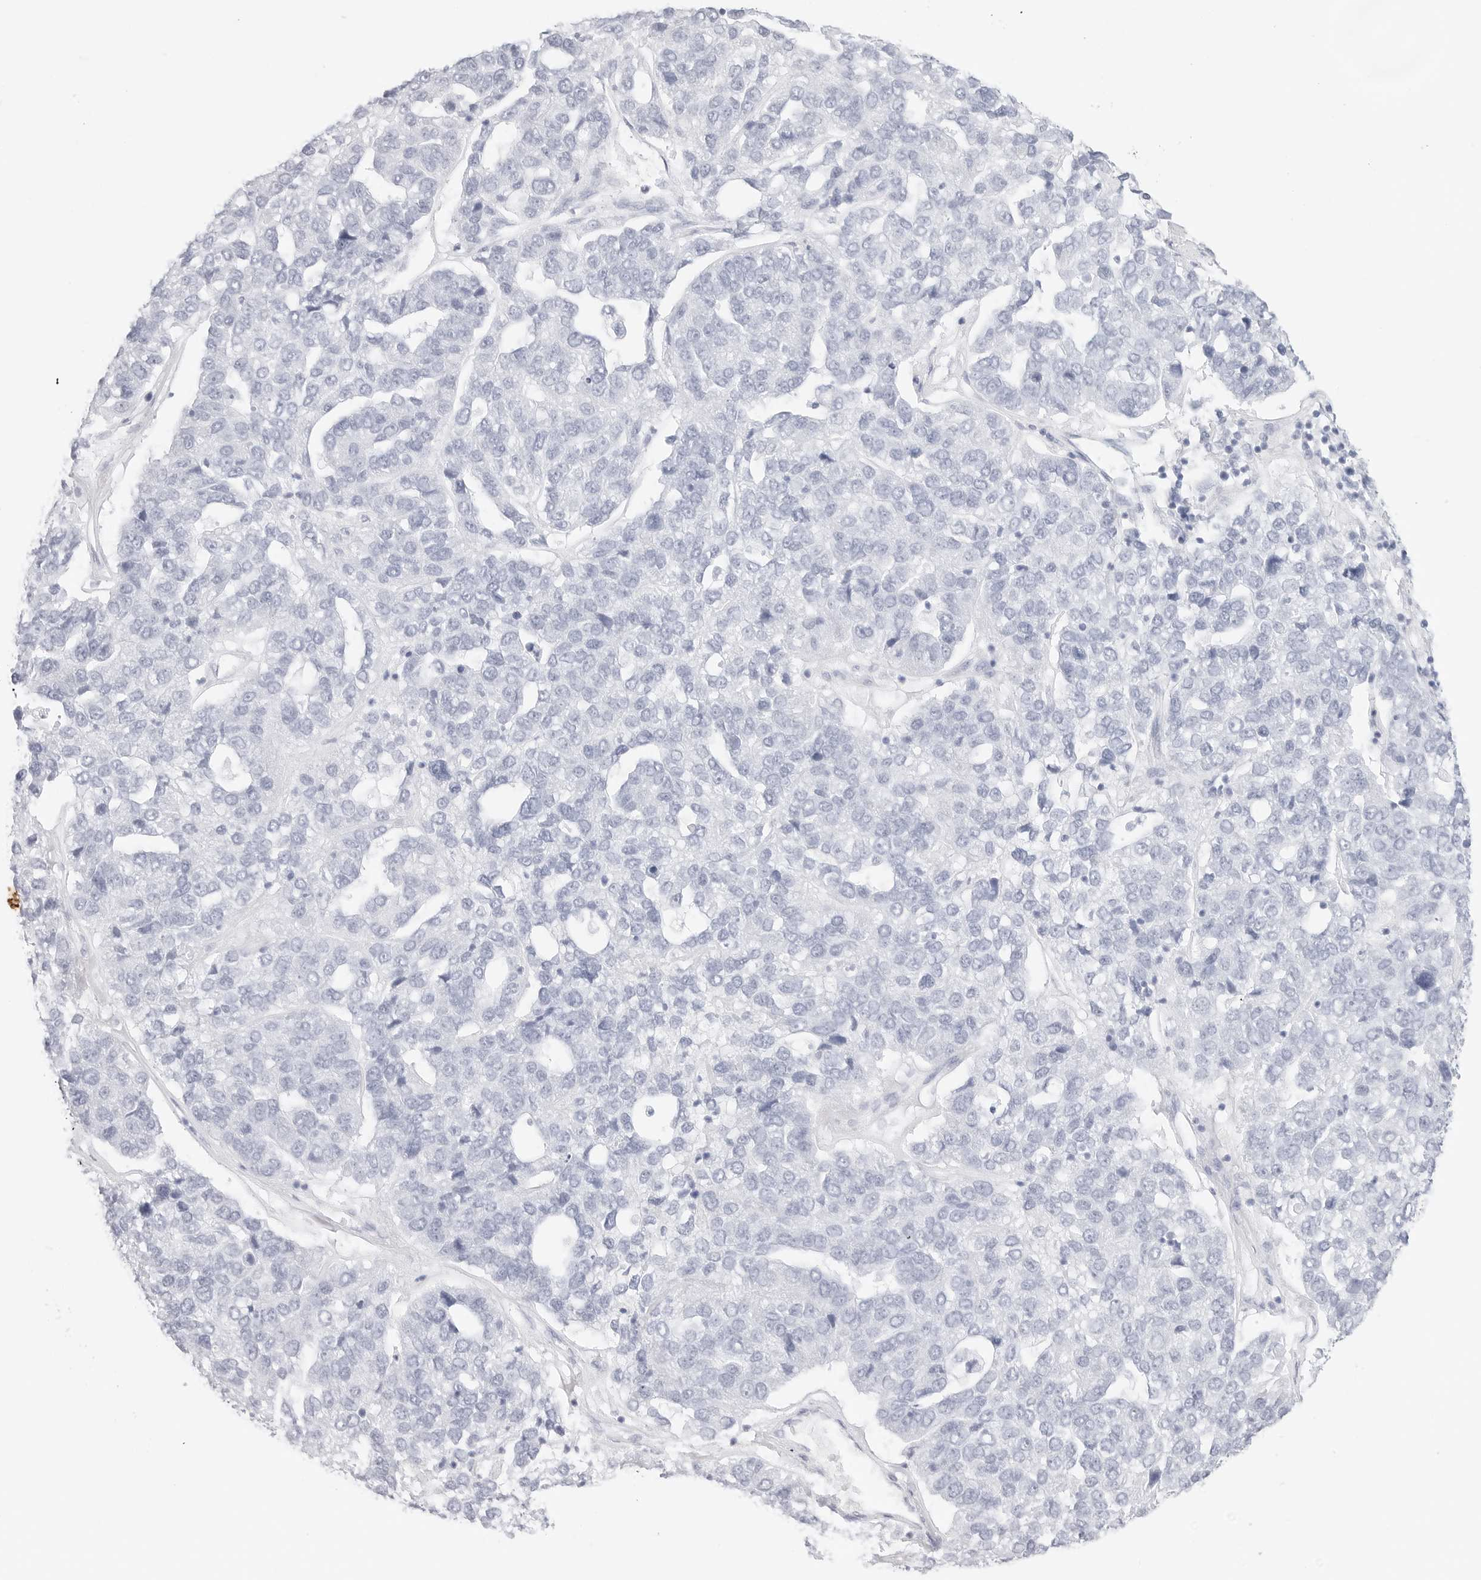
{"staining": {"intensity": "negative", "quantity": "none", "location": "none"}, "tissue": "pancreatic cancer", "cell_type": "Tumor cells", "image_type": "cancer", "snomed": [{"axis": "morphology", "description": "Adenocarcinoma, NOS"}, {"axis": "topography", "description": "Pancreas"}], "caption": "DAB (3,3'-diaminobenzidine) immunohistochemical staining of pancreatic cancer (adenocarcinoma) demonstrates no significant staining in tumor cells.", "gene": "TFF2", "patient": {"sex": "female", "age": 61}}